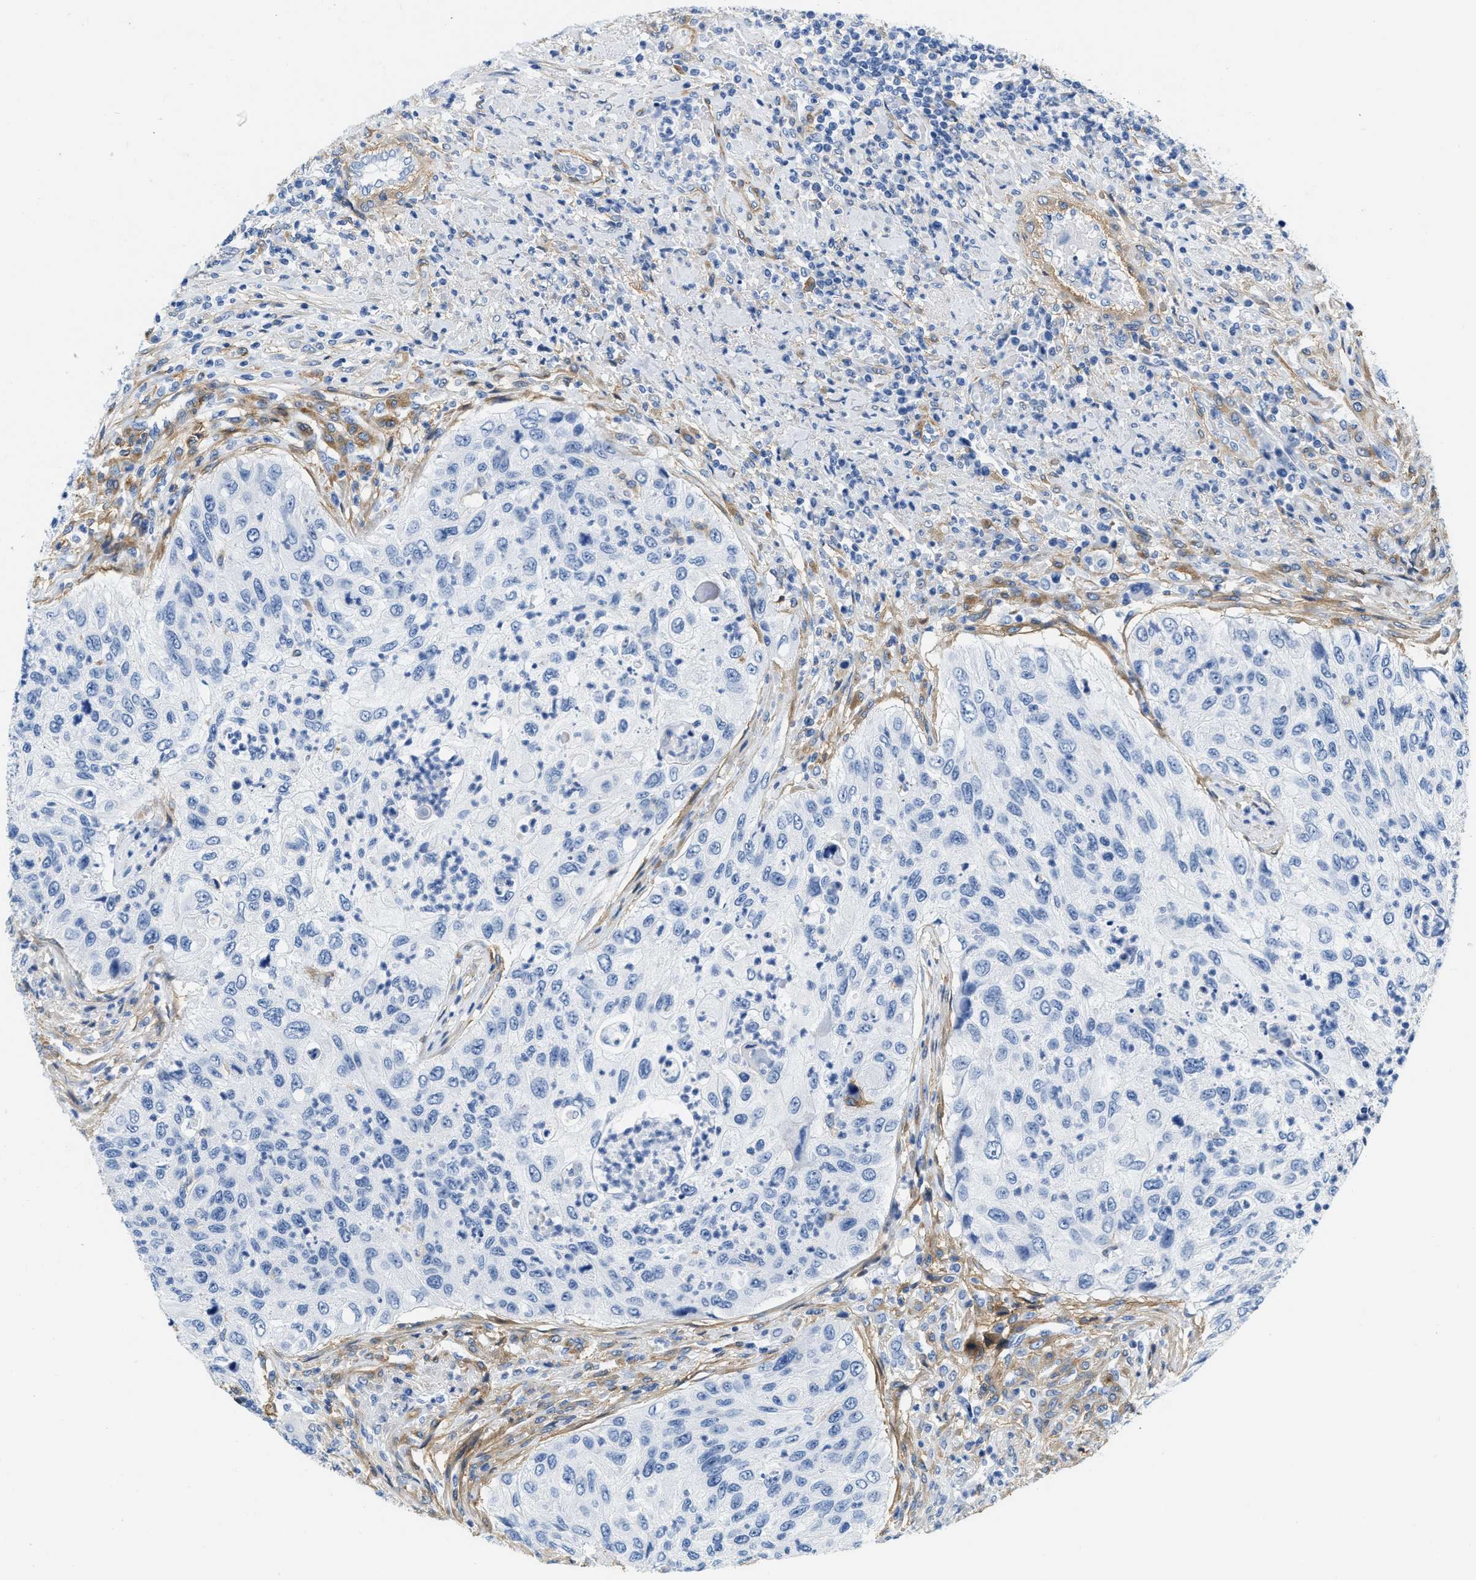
{"staining": {"intensity": "negative", "quantity": "none", "location": "none"}, "tissue": "urothelial cancer", "cell_type": "Tumor cells", "image_type": "cancer", "snomed": [{"axis": "morphology", "description": "Urothelial carcinoma, High grade"}, {"axis": "topography", "description": "Urinary bladder"}], "caption": "Image shows no protein expression in tumor cells of urothelial cancer tissue.", "gene": "PDGFRB", "patient": {"sex": "female", "age": 60}}